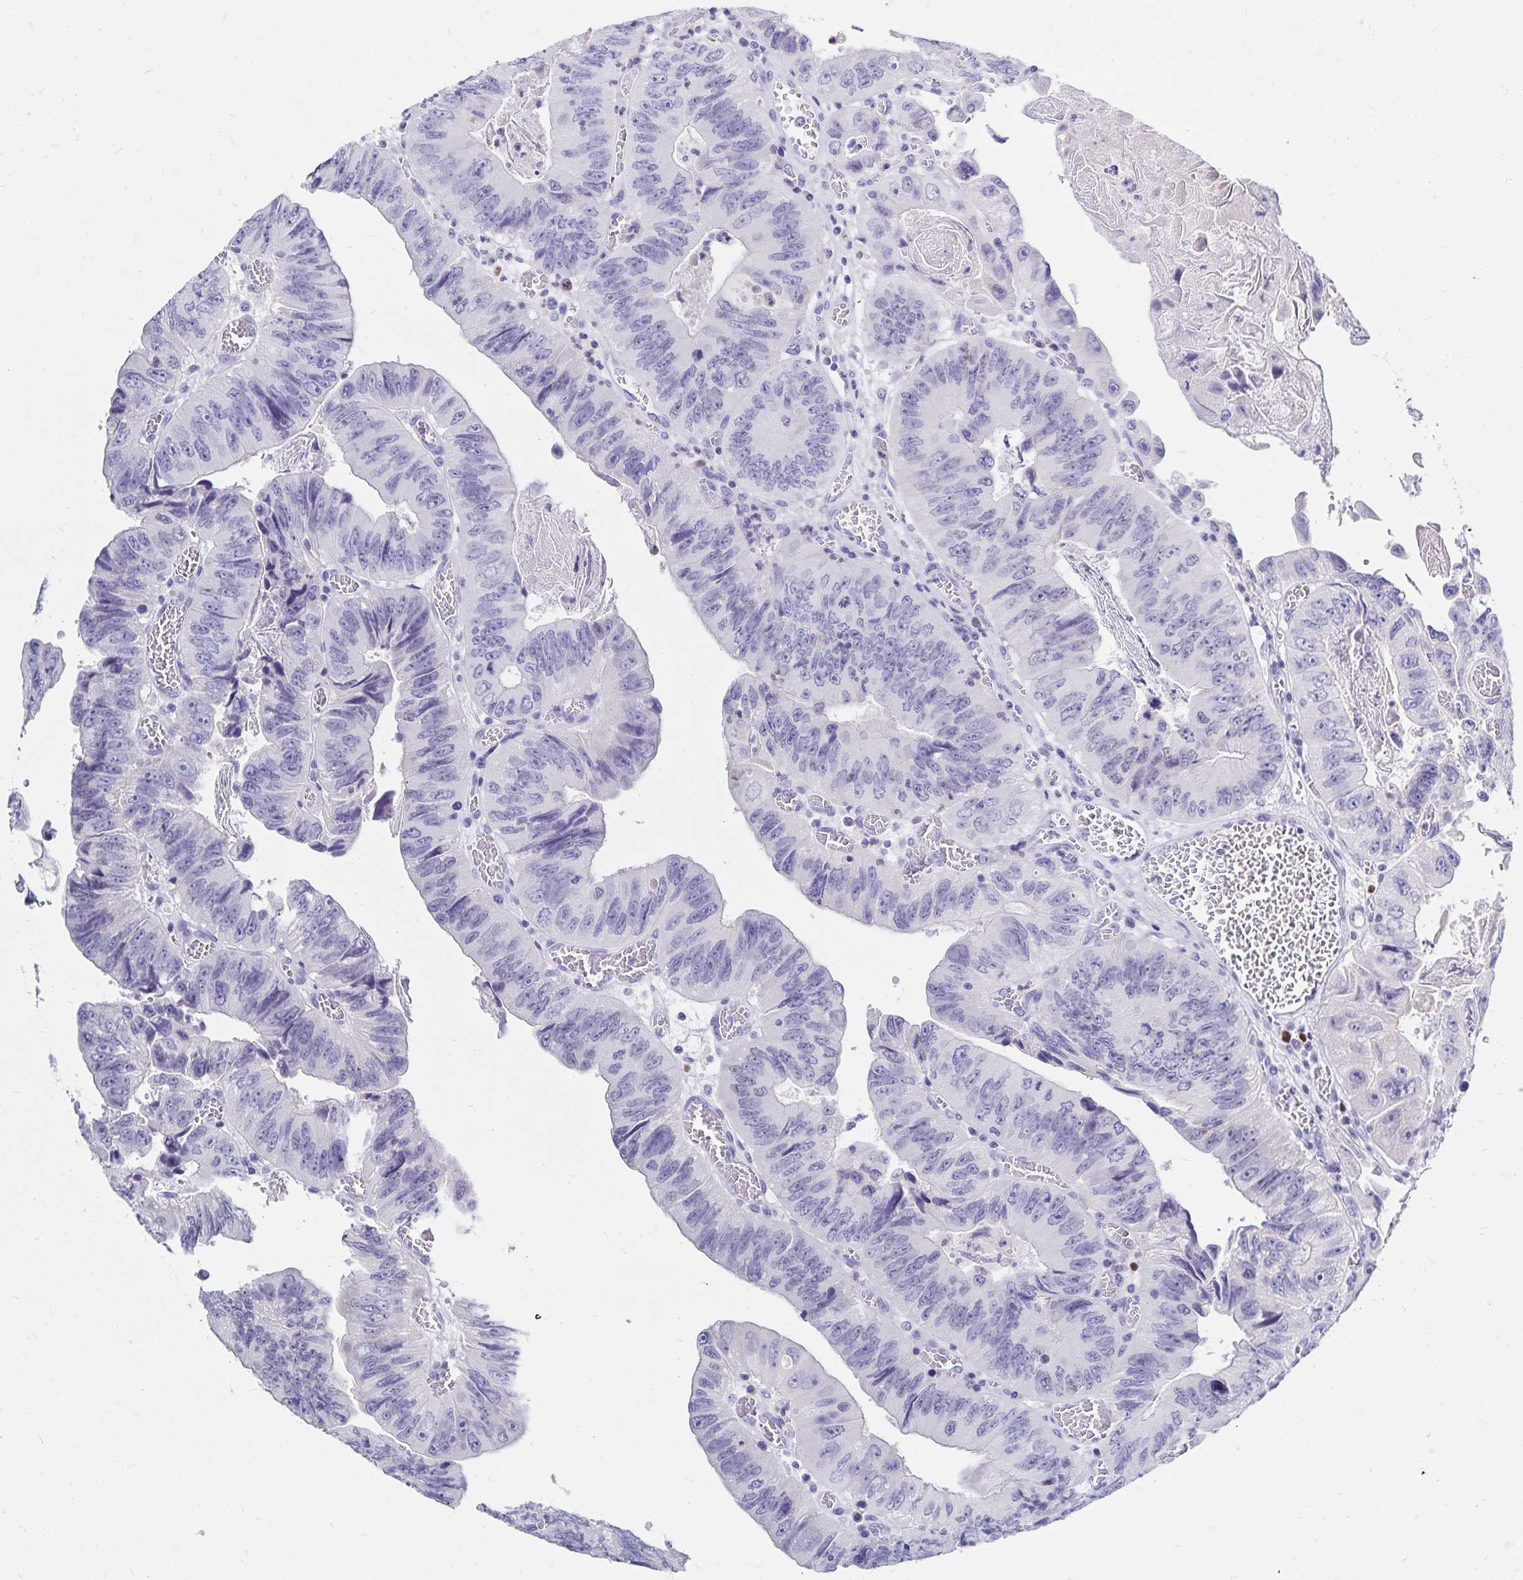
{"staining": {"intensity": "negative", "quantity": "none", "location": "none"}, "tissue": "colorectal cancer", "cell_type": "Tumor cells", "image_type": "cancer", "snomed": [{"axis": "morphology", "description": "Adenocarcinoma, NOS"}, {"axis": "topography", "description": "Colon"}], "caption": "The micrograph shows no significant expression in tumor cells of colorectal cancer (adenocarcinoma).", "gene": "PAX5", "patient": {"sex": "female", "age": 84}}